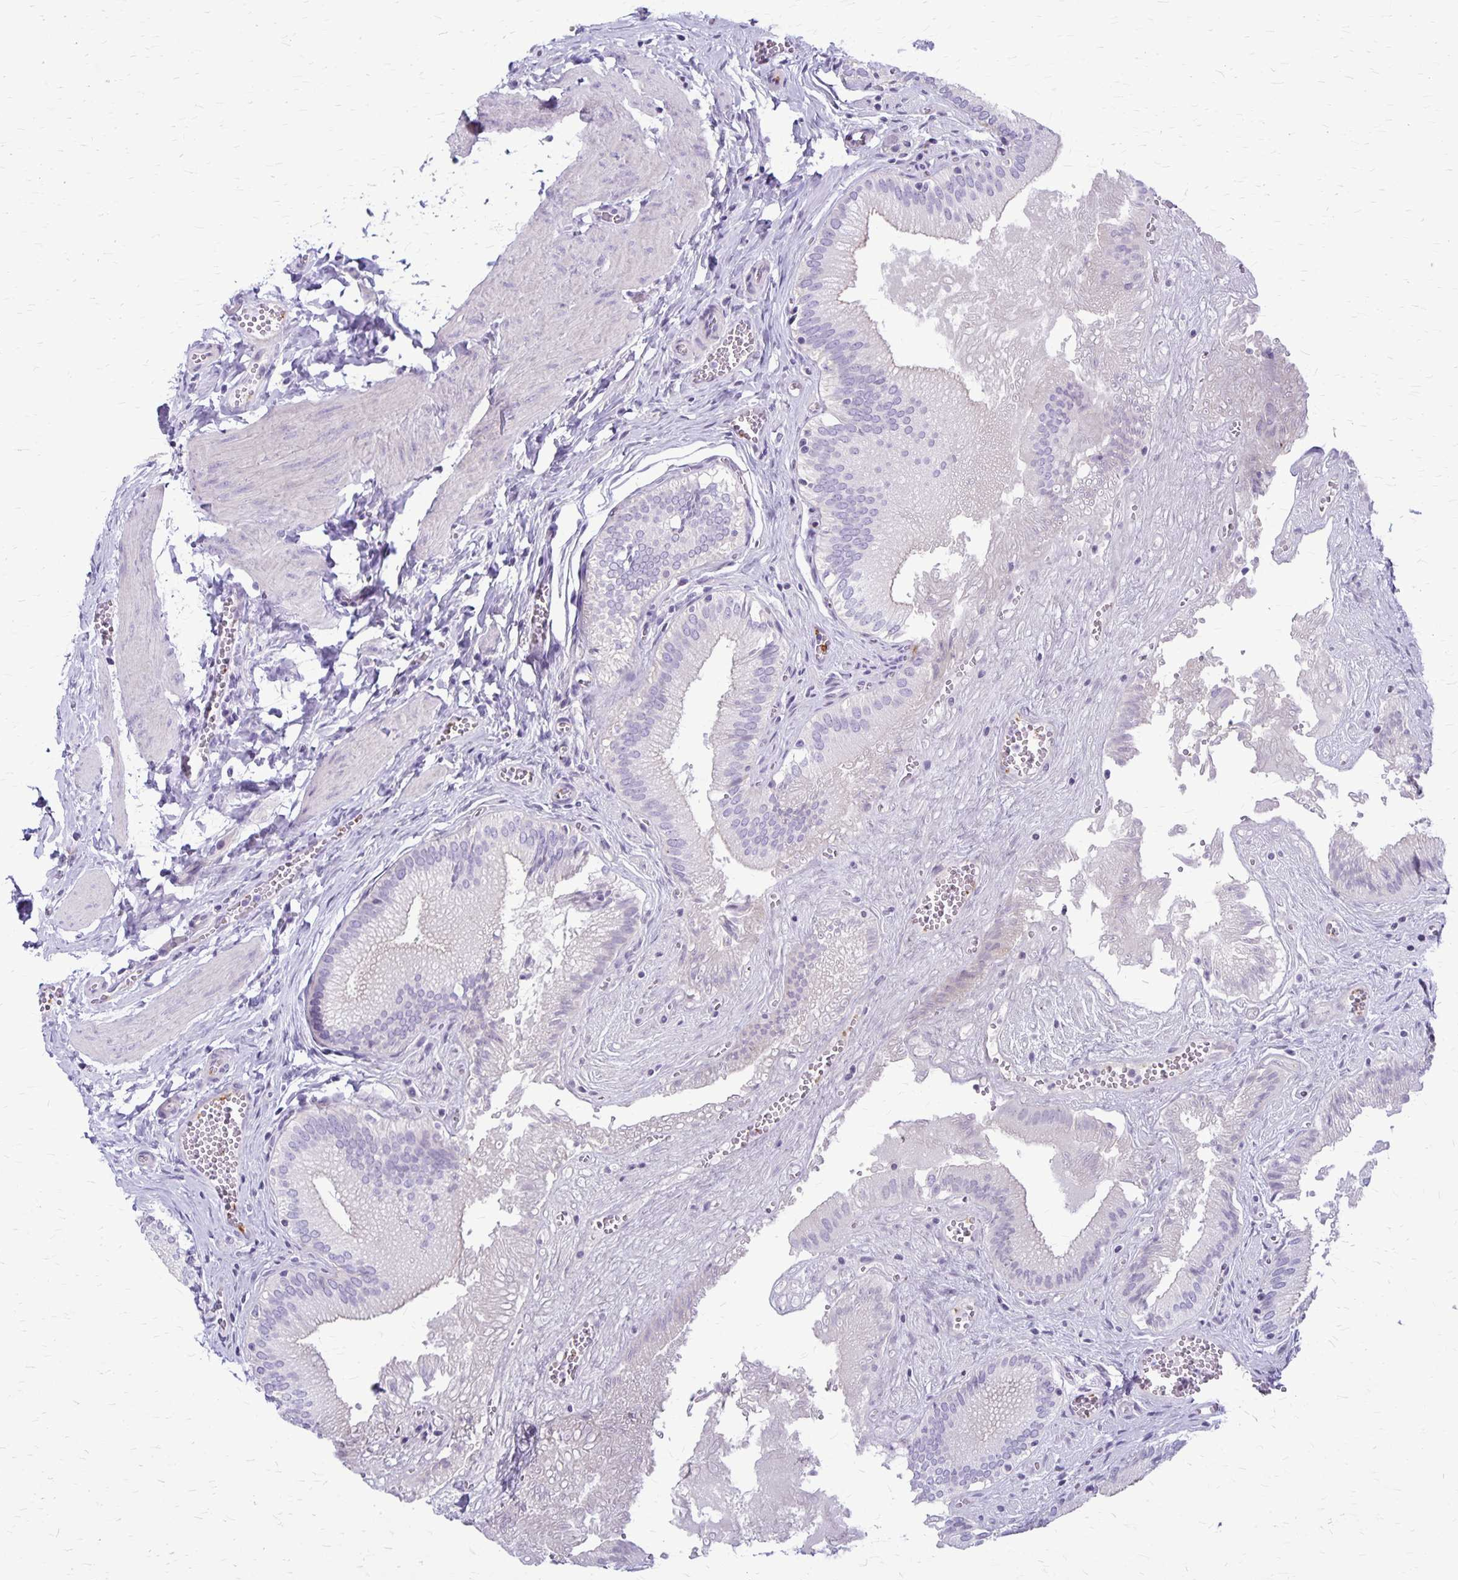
{"staining": {"intensity": "negative", "quantity": "none", "location": "none"}, "tissue": "gallbladder", "cell_type": "Glandular cells", "image_type": "normal", "snomed": [{"axis": "morphology", "description": "Normal tissue, NOS"}, {"axis": "topography", "description": "Gallbladder"}, {"axis": "topography", "description": "Peripheral nerve tissue"}], "caption": "DAB (3,3'-diaminobenzidine) immunohistochemical staining of benign gallbladder exhibits no significant positivity in glandular cells.", "gene": "GP9", "patient": {"sex": "male", "age": 17}}